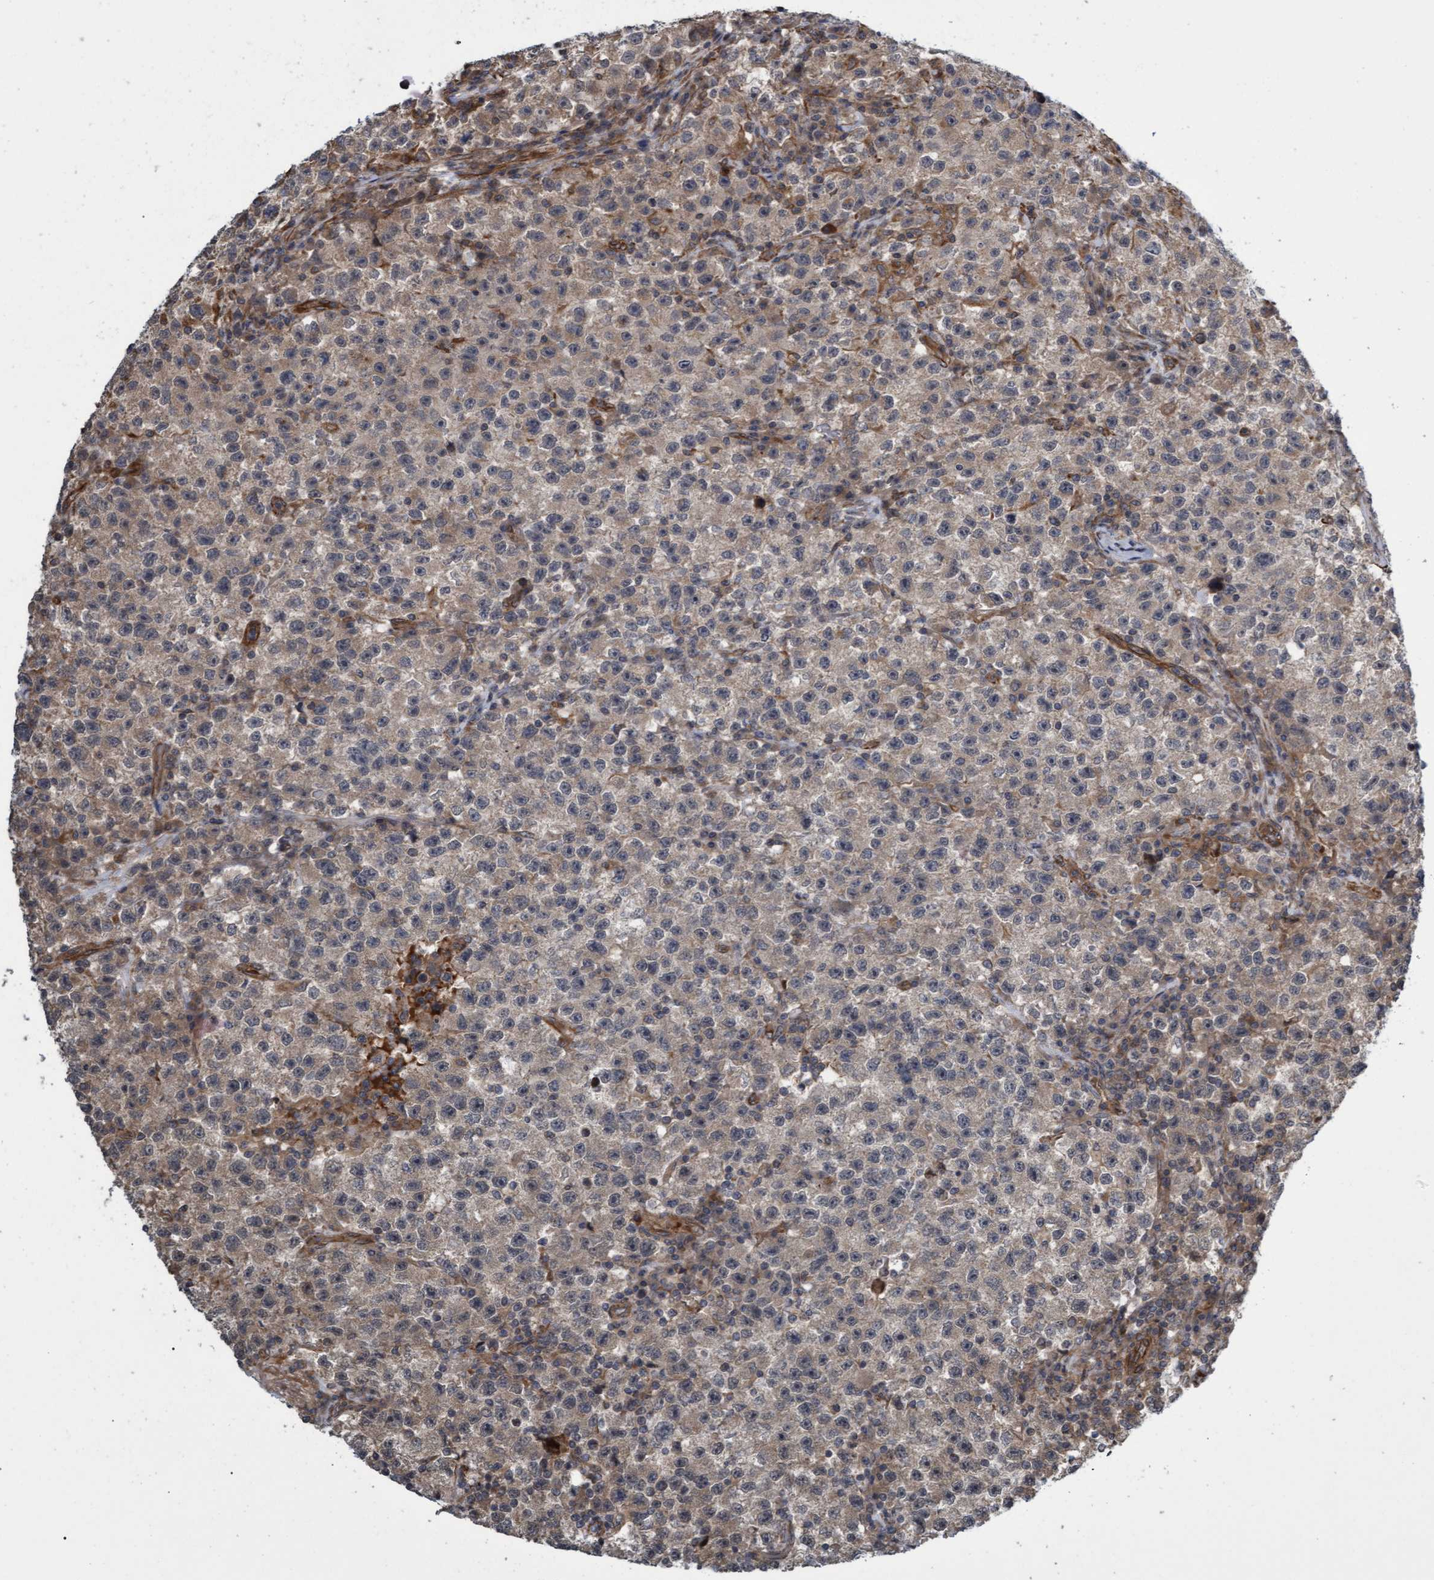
{"staining": {"intensity": "weak", "quantity": "<25%", "location": "cytoplasmic/membranous"}, "tissue": "testis cancer", "cell_type": "Tumor cells", "image_type": "cancer", "snomed": [{"axis": "morphology", "description": "Seminoma, NOS"}, {"axis": "topography", "description": "Testis"}], "caption": "DAB (3,3'-diaminobenzidine) immunohistochemical staining of human testis cancer (seminoma) demonstrates no significant expression in tumor cells.", "gene": "TNFRSF10B", "patient": {"sex": "male", "age": 22}}